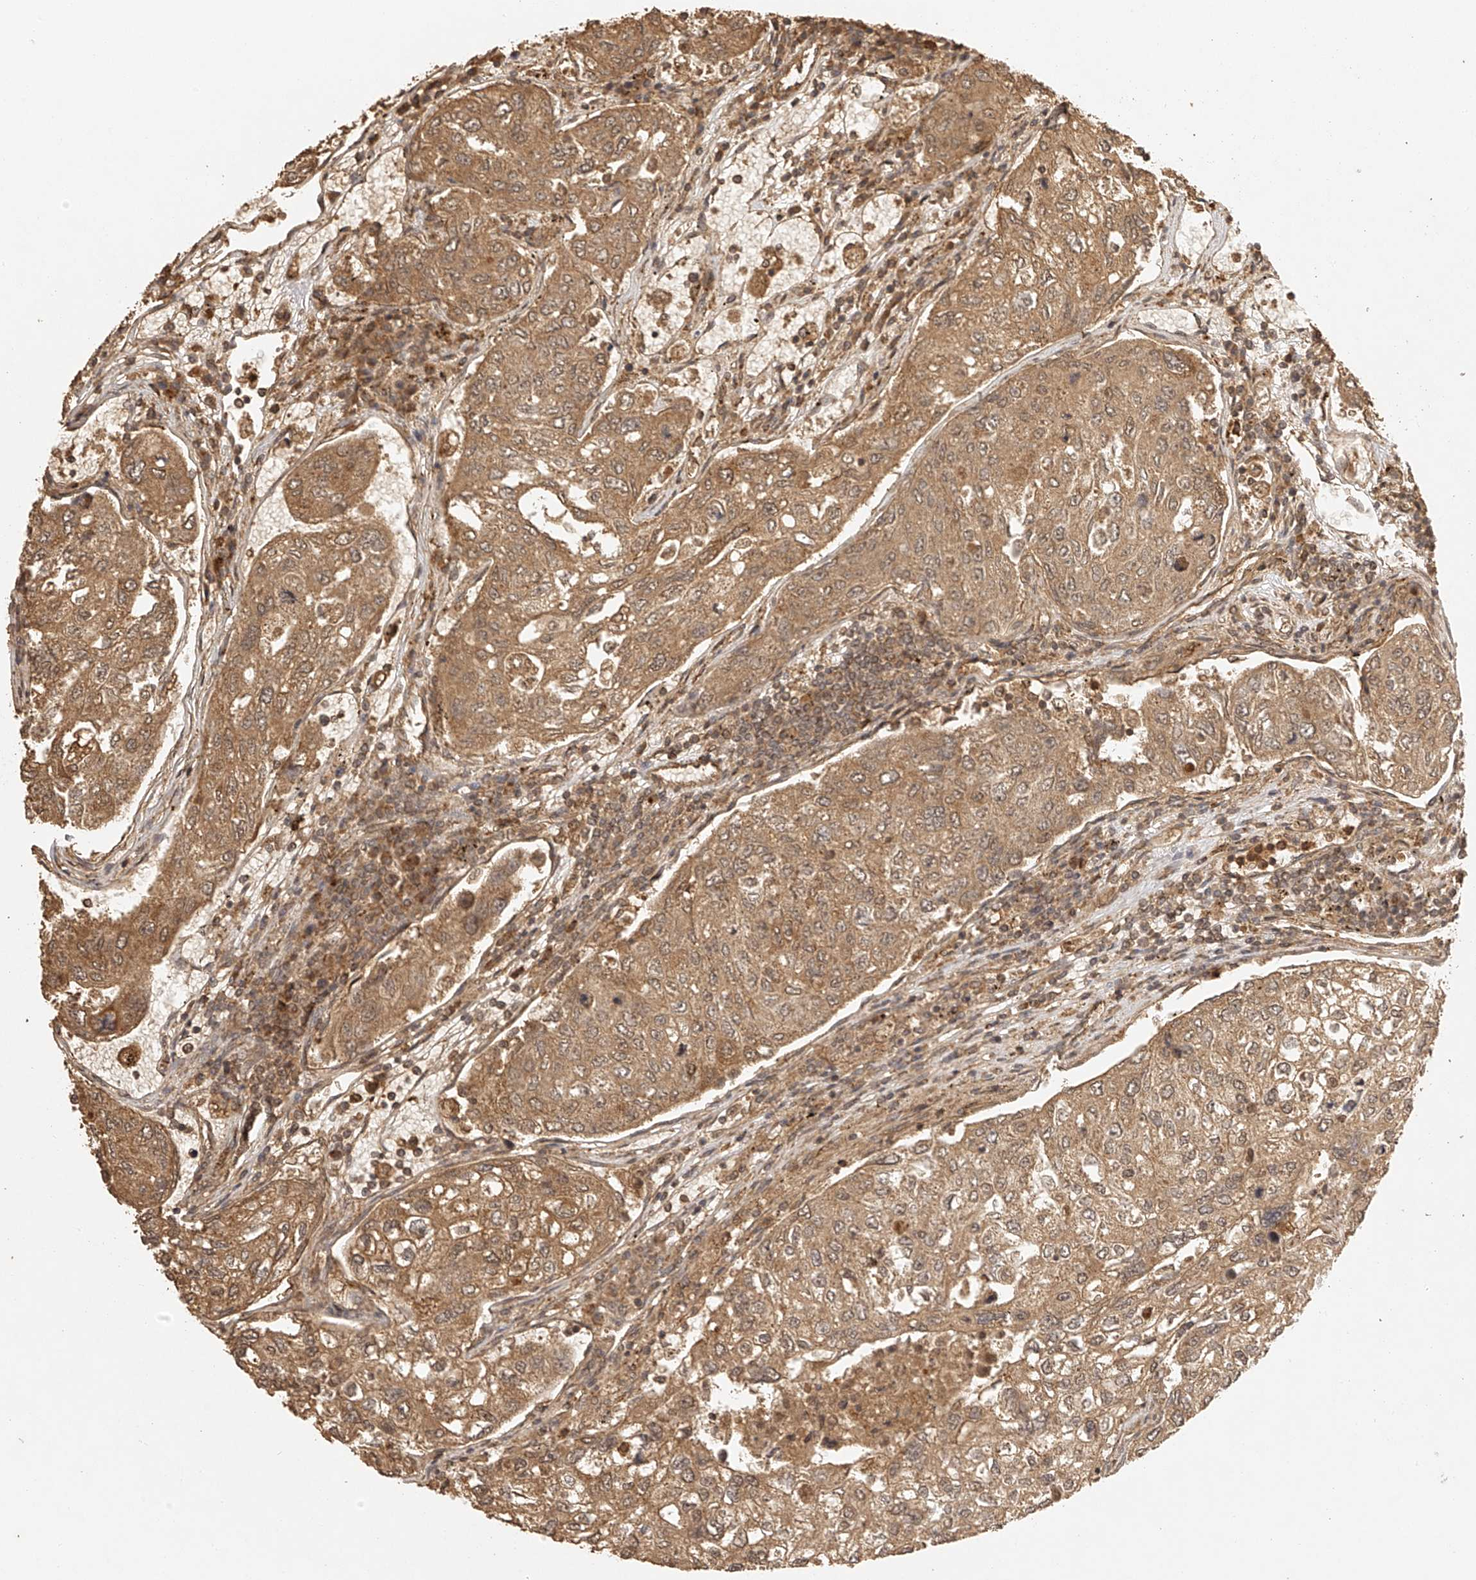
{"staining": {"intensity": "moderate", "quantity": ">75%", "location": "cytoplasmic/membranous"}, "tissue": "urothelial cancer", "cell_type": "Tumor cells", "image_type": "cancer", "snomed": [{"axis": "morphology", "description": "Urothelial carcinoma, High grade"}, {"axis": "topography", "description": "Lymph node"}, {"axis": "topography", "description": "Urinary bladder"}], "caption": "Immunohistochemical staining of human high-grade urothelial carcinoma displays medium levels of moderate cytoplasmic/membranous expression in about >75% of tumor cells.", "gene": "BCL2L11", "patient": {"sex": "male", "age": 51}}